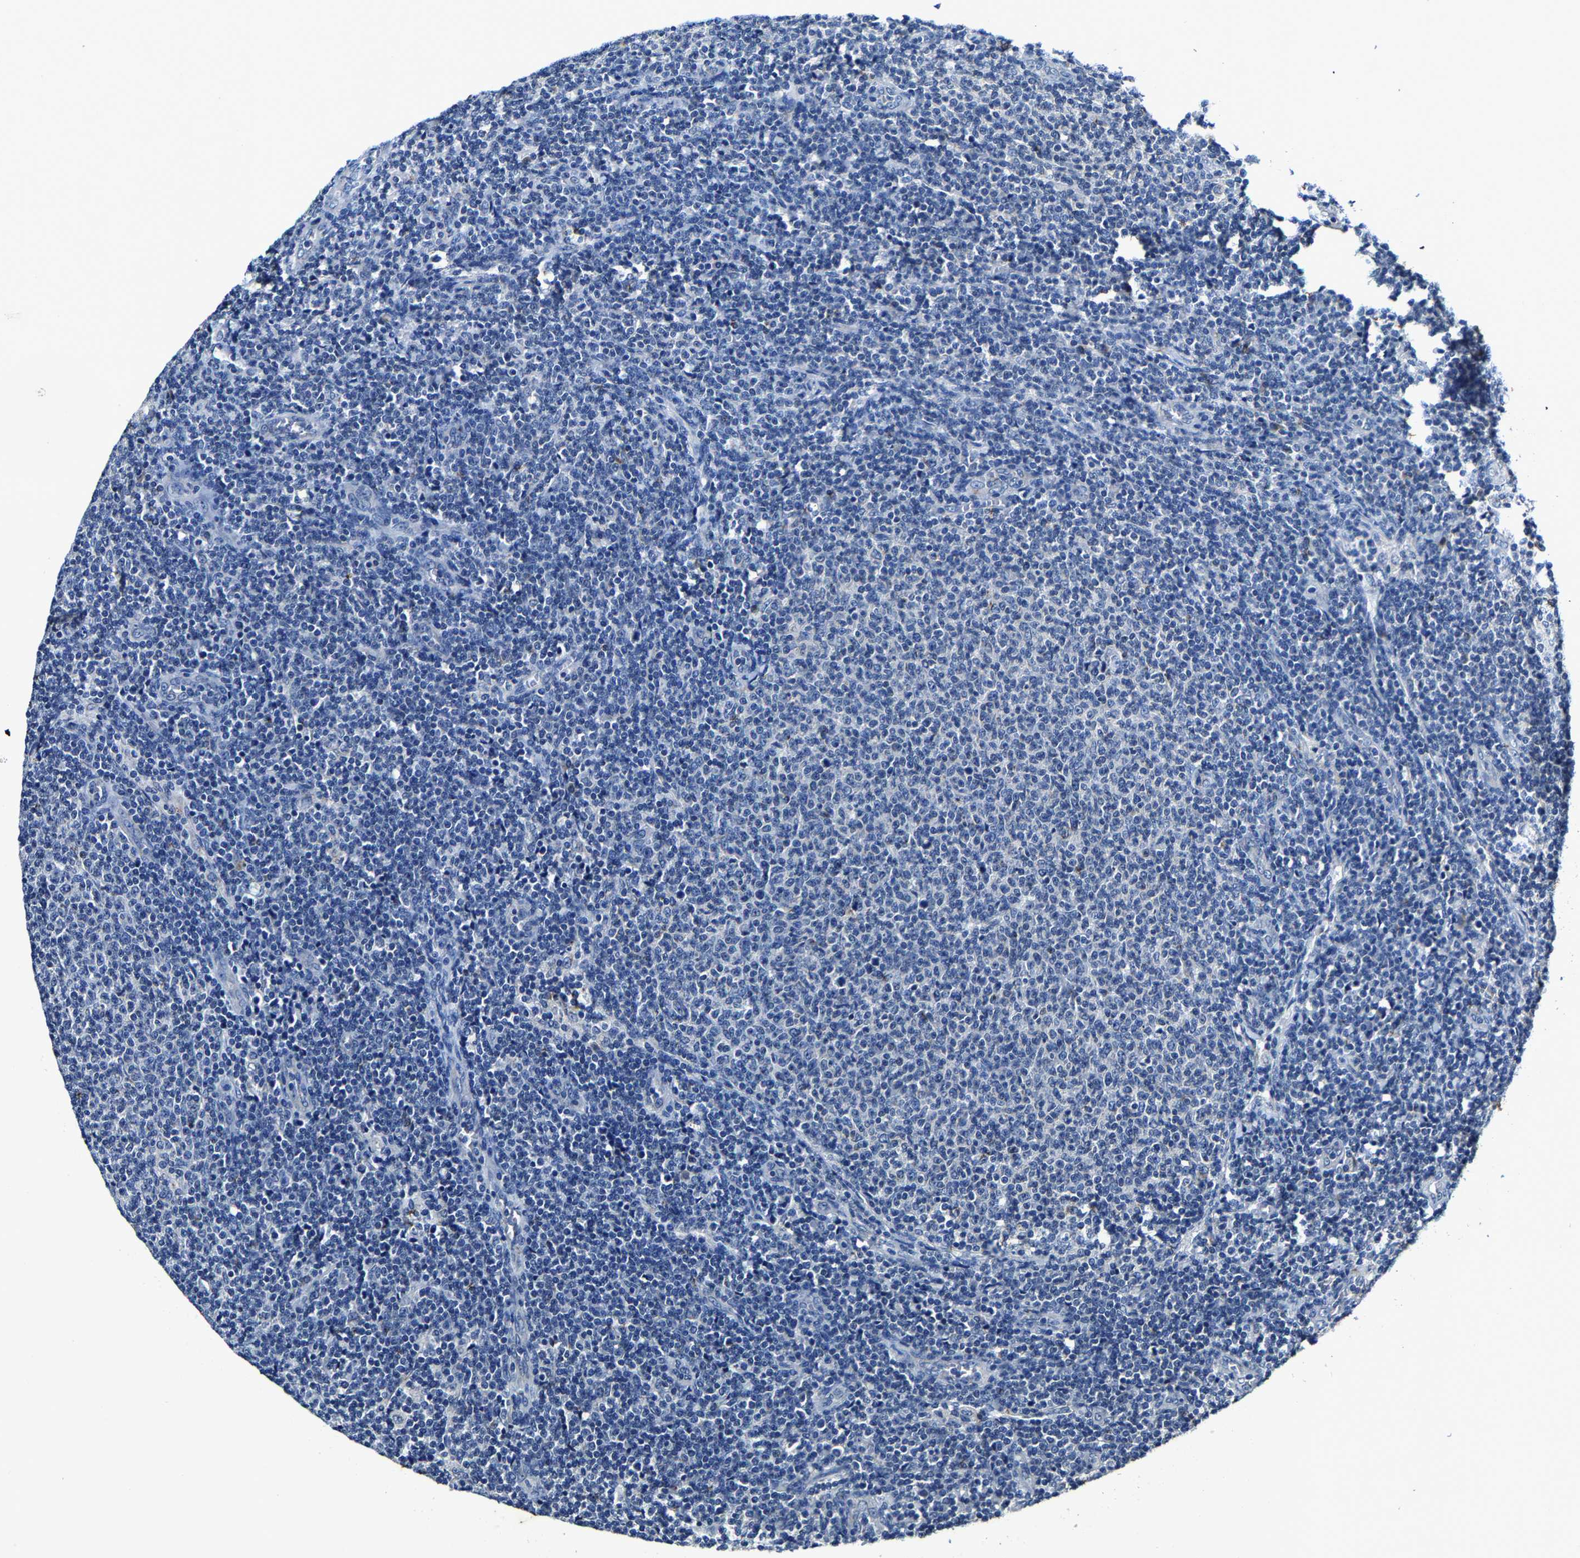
{"staining": {"intensity": "negative", "quantity": "none", "location": "none"}, "tissue": "lymphoma", "cell_type": "Tumor cells", "image_type": "cancer", "snomed": [{"axis": "morphology", "description": "Malignant lymphoma, non-Hodgkin's type, Low grade"}, {"axis": "topography", "description": "Lymph node"}], "caption": "Tumor cells show no significant protein positivity in low-grade malignant lymphoma, non-Hodgkin's type. (Brightfield microscopy of DAB (3,3'-diaminobenzidine) IHC at high magnification).", "gene": "SLC25A25", "patient": {"sex": "male", "age": 66}}